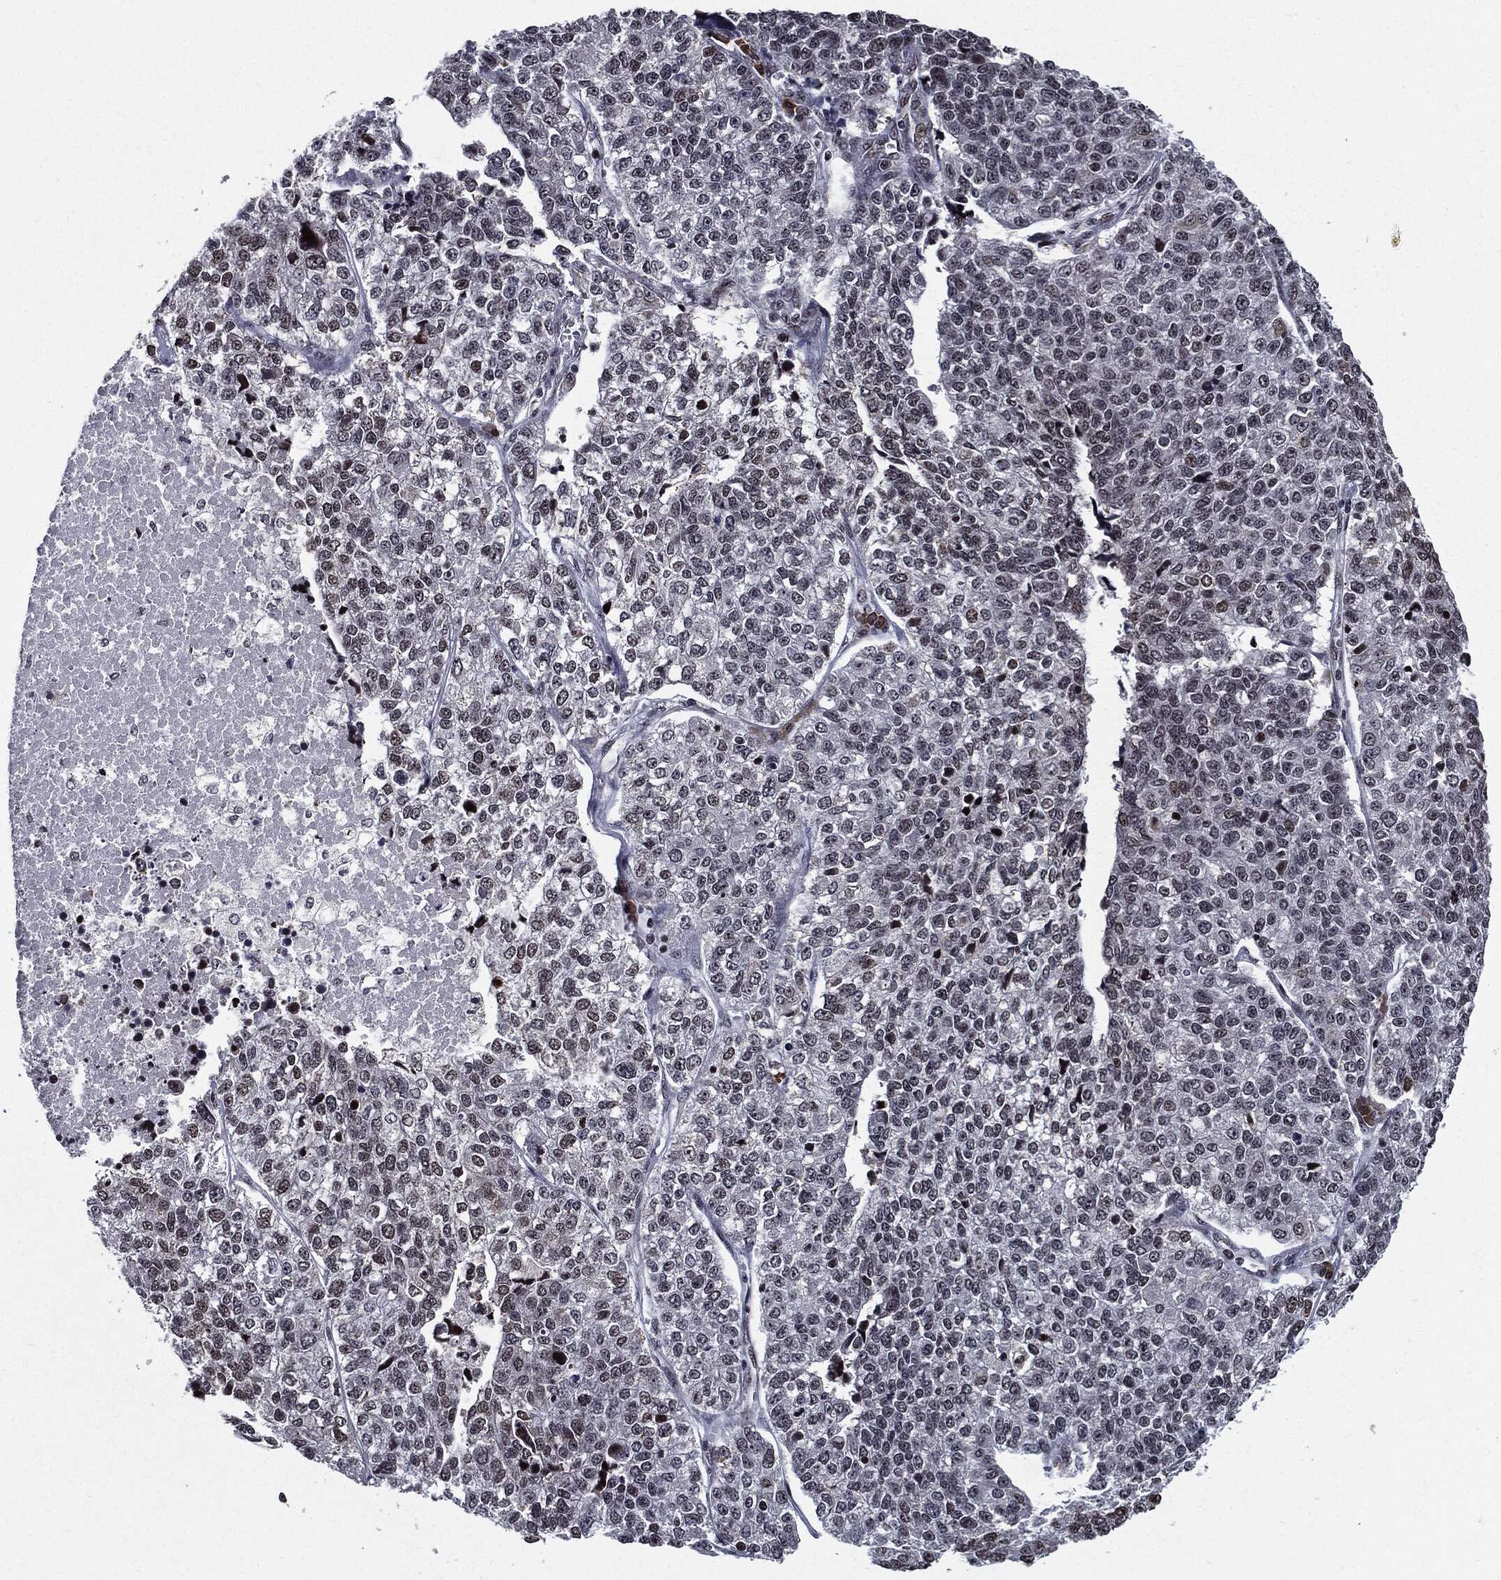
{"staining": {"intensity": "moderate", "quantity": "<25%", "location": "nuclear"}, "tissue": "lung cancer", "cell_type": "Tumor cells", "image_type": "cancer", "snomed": [{"axis": "morphology", "description": "Adenocarcinoma, NOS"}, {"axis": "topography", "description": "Lung"}], "caption": "Immunohistochemistry (IHC) image of neoplastic tissue: lung adenocarcinoma stained using immunohistochemistry (IHC) reveals low levels of moderate protein expression localized specifically in the nuclear of tumor cells, appearing as a nuclear brown color.", "gene": "ZFP91", "patient": {"sex": "male", "age": 49}}